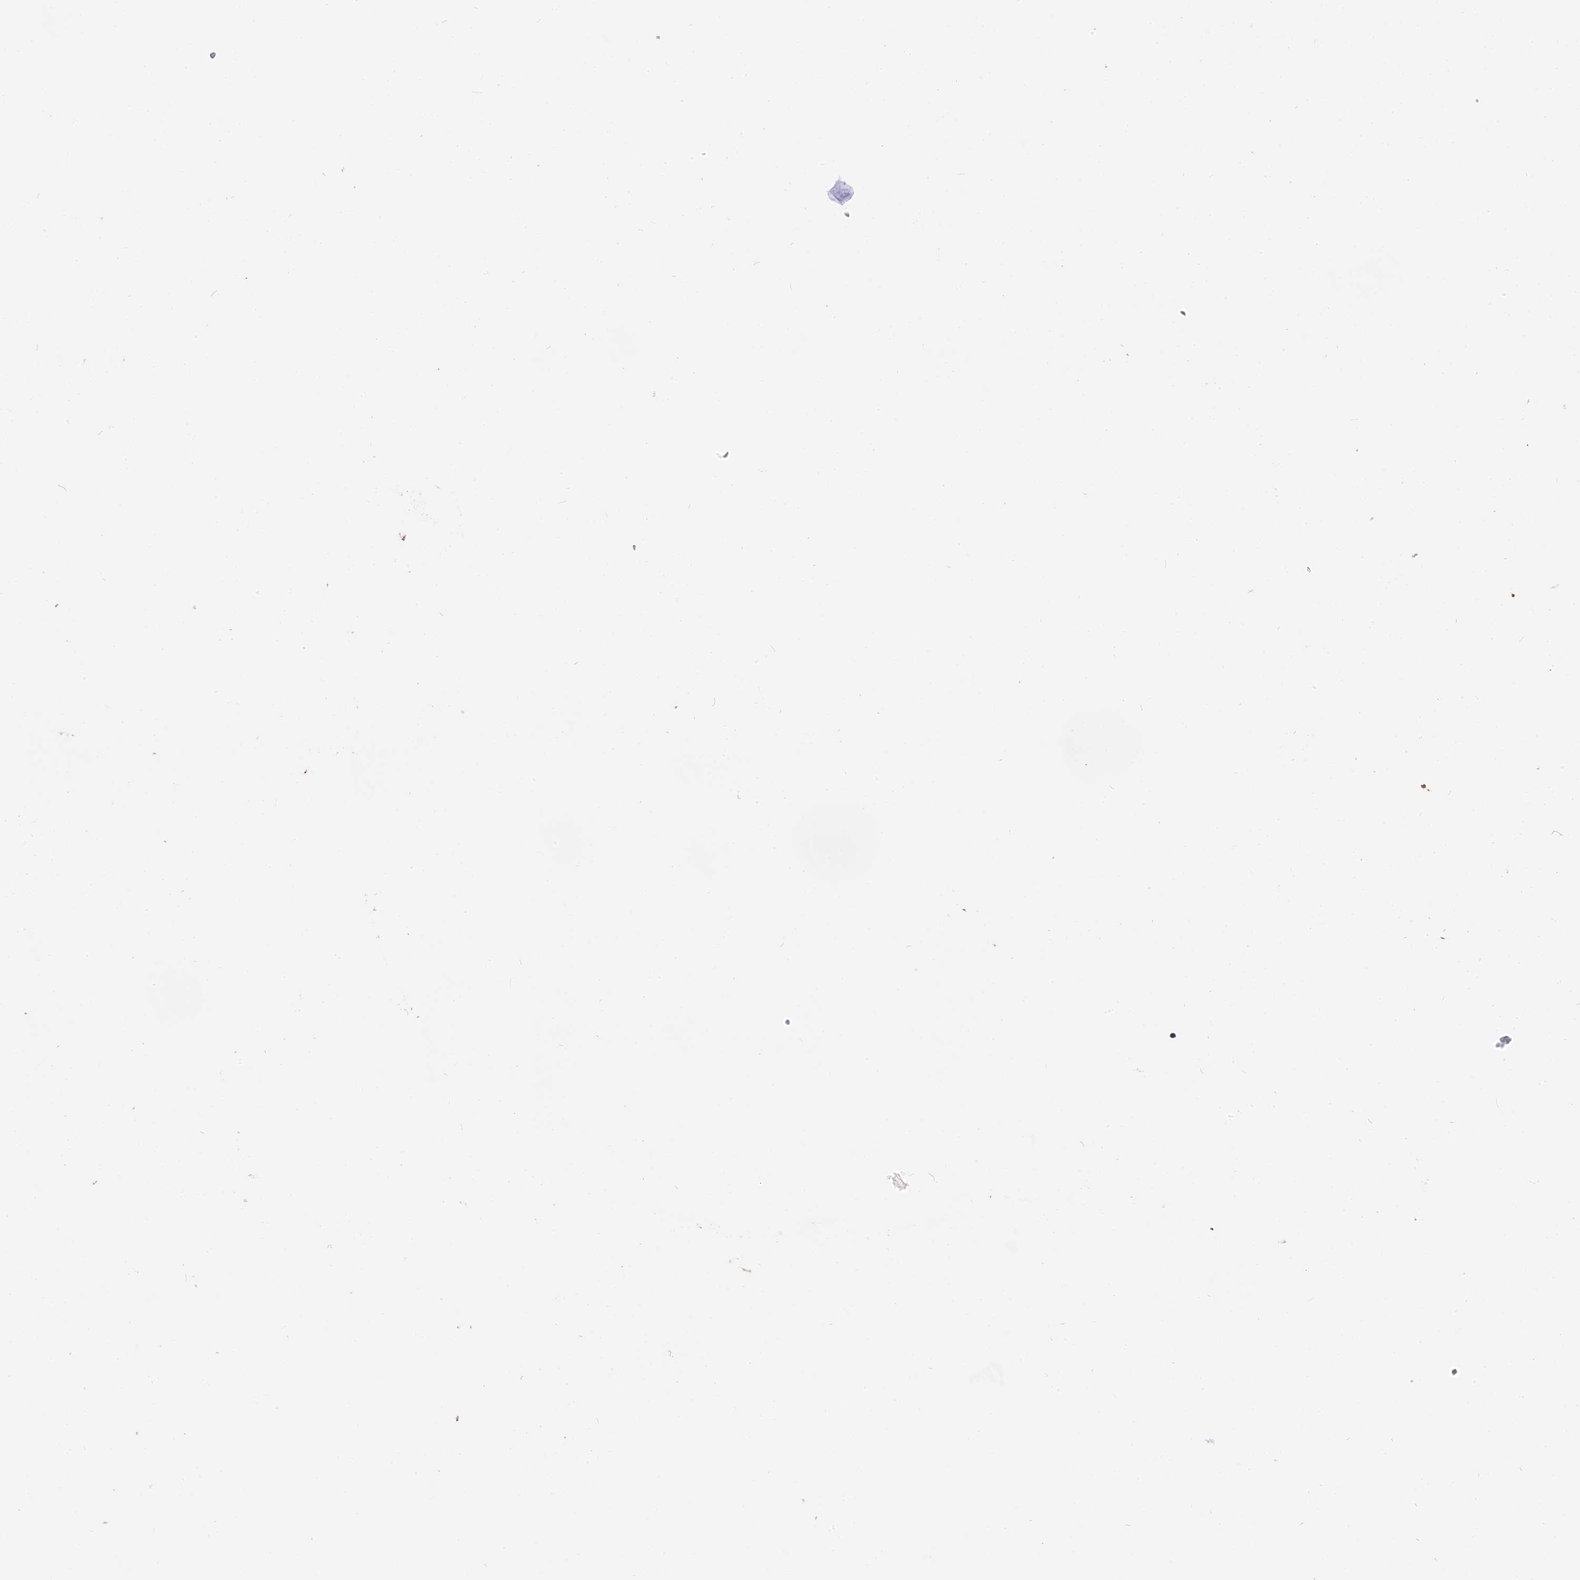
{"staining": {"intensity": "moderate", "quantity": "25%-75%", "location": "cytoplasmic/membranous,nuclear"}, "tissue": "lung cancer", "cell_type": "Tumor cells", "image_type": "cancer", "snomed": [{"axis": "morphology", "description": "Squamous cell carcinoma, NOS"}, {"axis": "topography", "description": "Lung"}], "caption": "Immunohistochemical staining of lung cancer shows moderate cytoplasmic/membranous and nuclear protein expression in about 25%-75% of tumor cells. Immunohistochemistry stains the protein in brown and the nuclei are stained blue.", "gene": "FAM118B", "patient": {"sex": "male", "age": 66}}